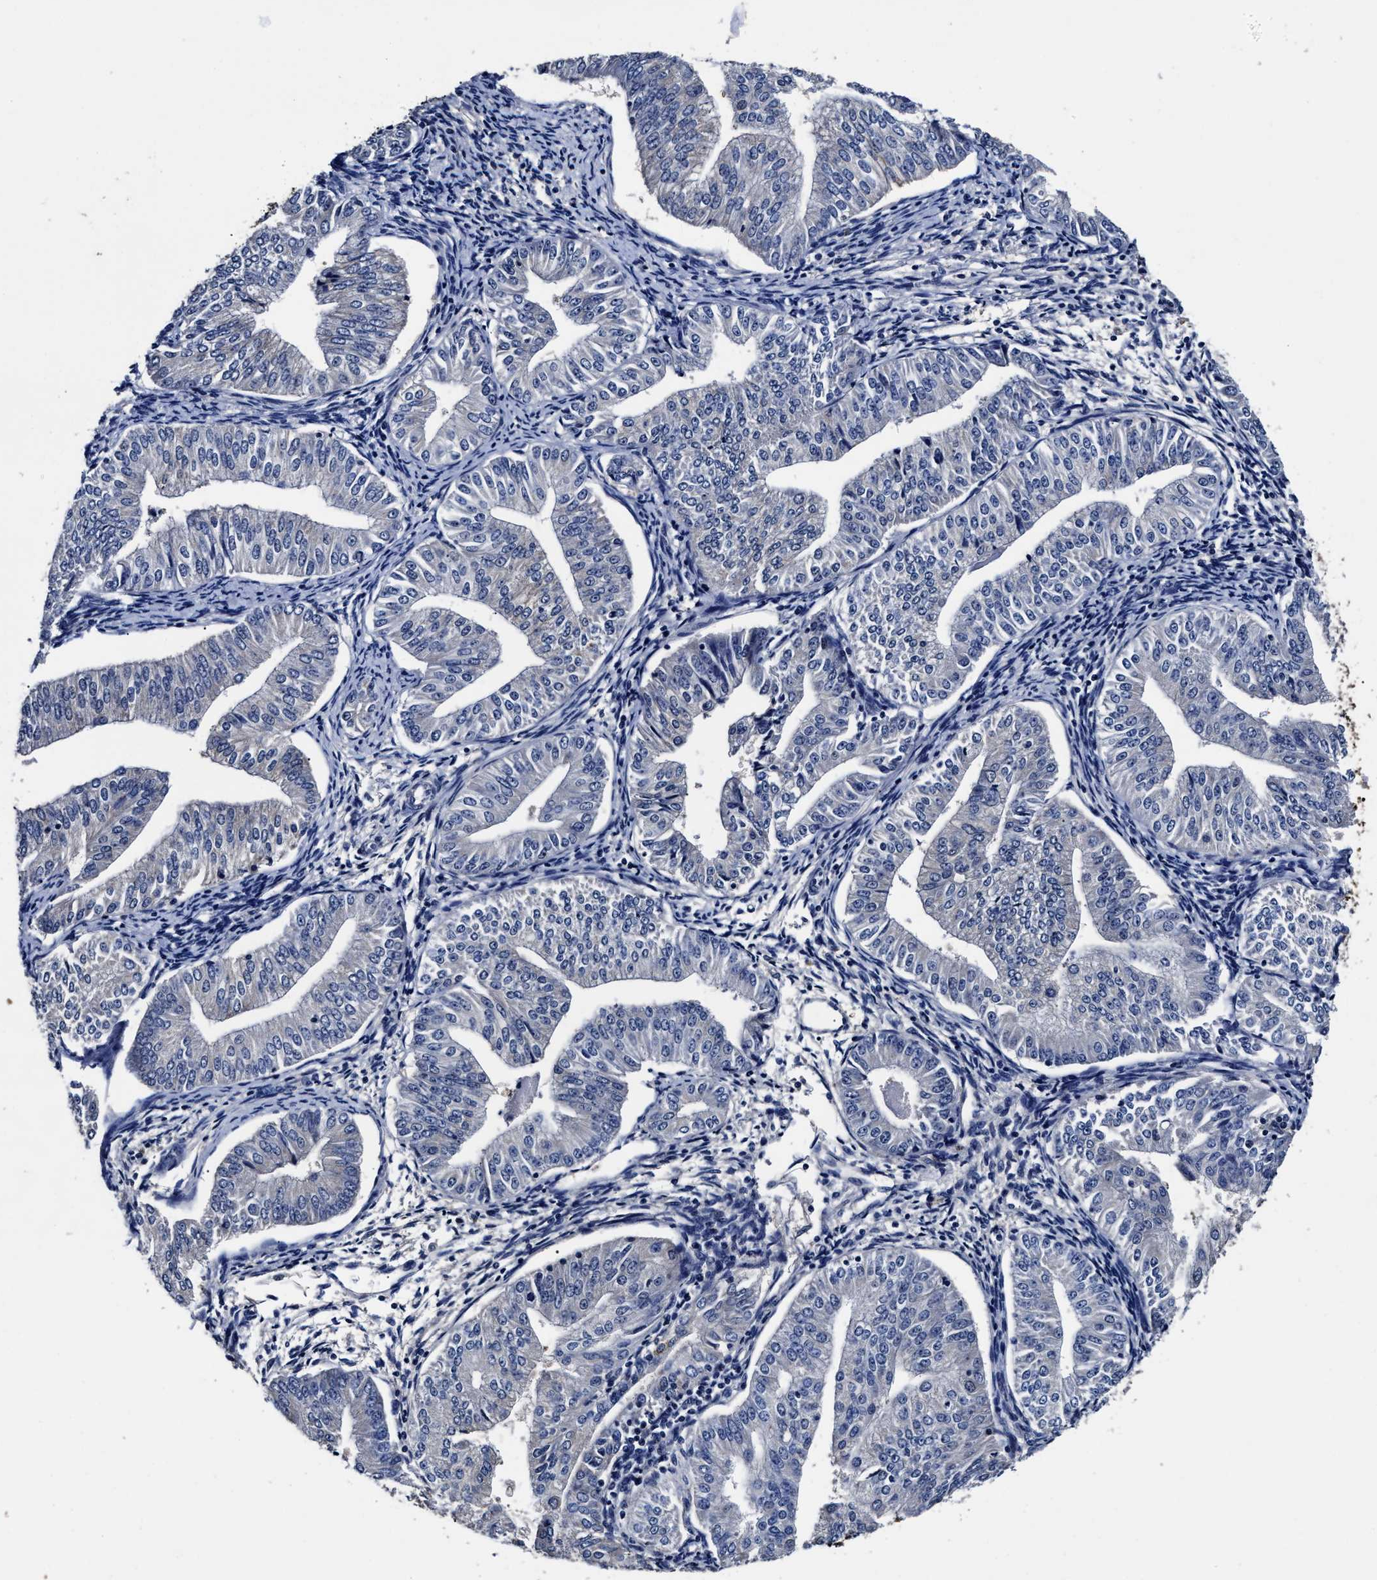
{"staining": {"intensity": "negative", "quantity": "none", "location": "none"}, "tissue": "endometrial cancer", "cell_type": "Tumor cells", "image_type": "cancer", "snomed": [{"axis": "morphology", "description": "Normal tissue, NOS"}, {"axis": "morphology", "description": "Adenocarcinoma, NOS"}, {"axis": "topography", "description": "Endometrium"}], "caption": "An IHC photomicrograph of endometrial cancer (adenocarcinoma) is shown. There is no staining in tumor cells of endometrial cancer (adenocarcinoma).", "gene": "OLFML2A", "patient": {"sex": "female", "age": 53}}